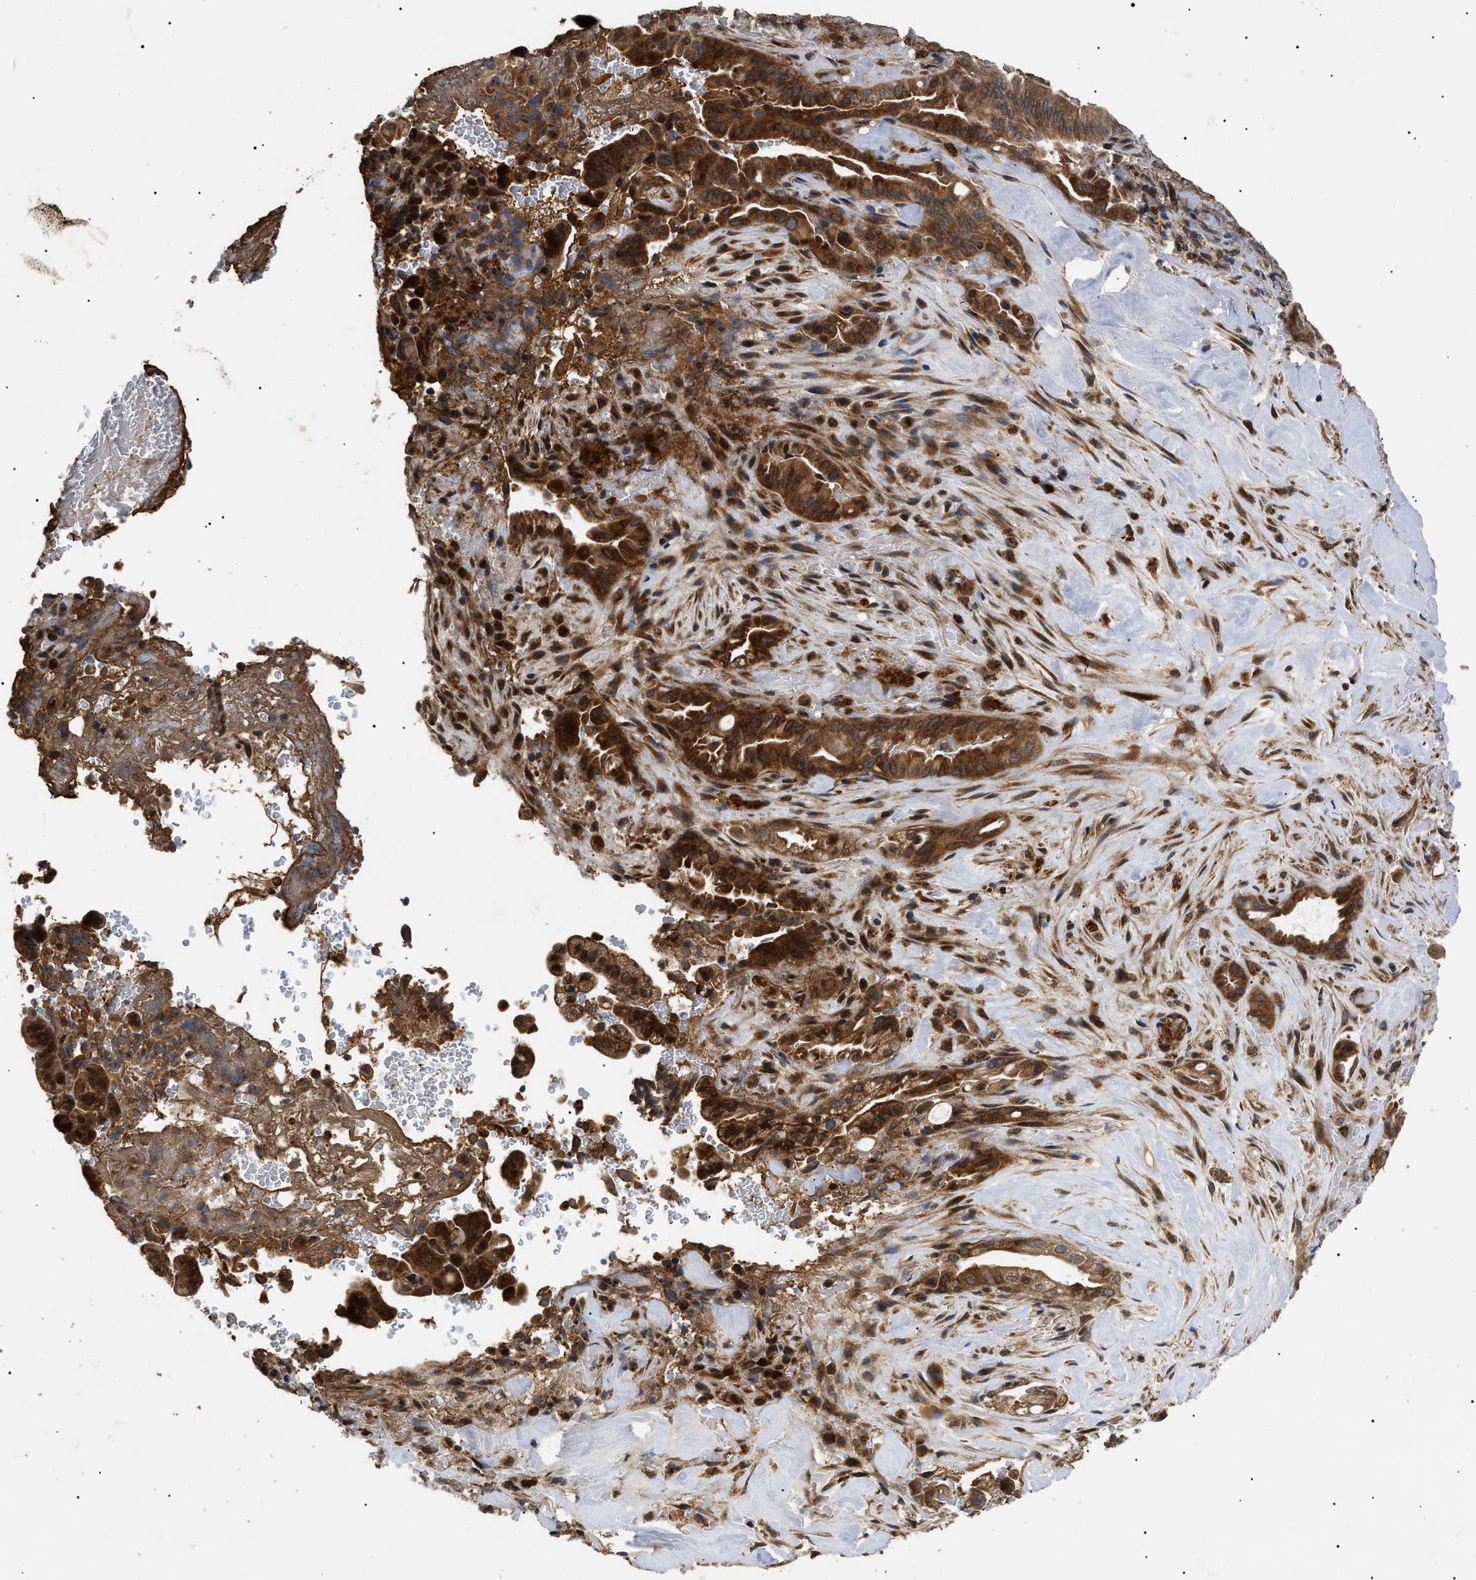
{"staining": {"intensity": "strong", "quantity": ">75%", "location": "cytoplasmic/membranous"}, "tissue": "liver cancer", "cell_type": "Tumor cells", "image_type": "cancer", "snomed": [{"axis": "morphology", "description": "Cholangiocarcinoma"}, {"axis": "topography", "description": "Liver"}], "caption": "Liver cancer (cholangiocarcinoma) stained for a protein shows strong cytoplasmic/membranous positivity in tumor cells.", "gene": "ASTL", "patient": {"sex": "female", "age": 68}}